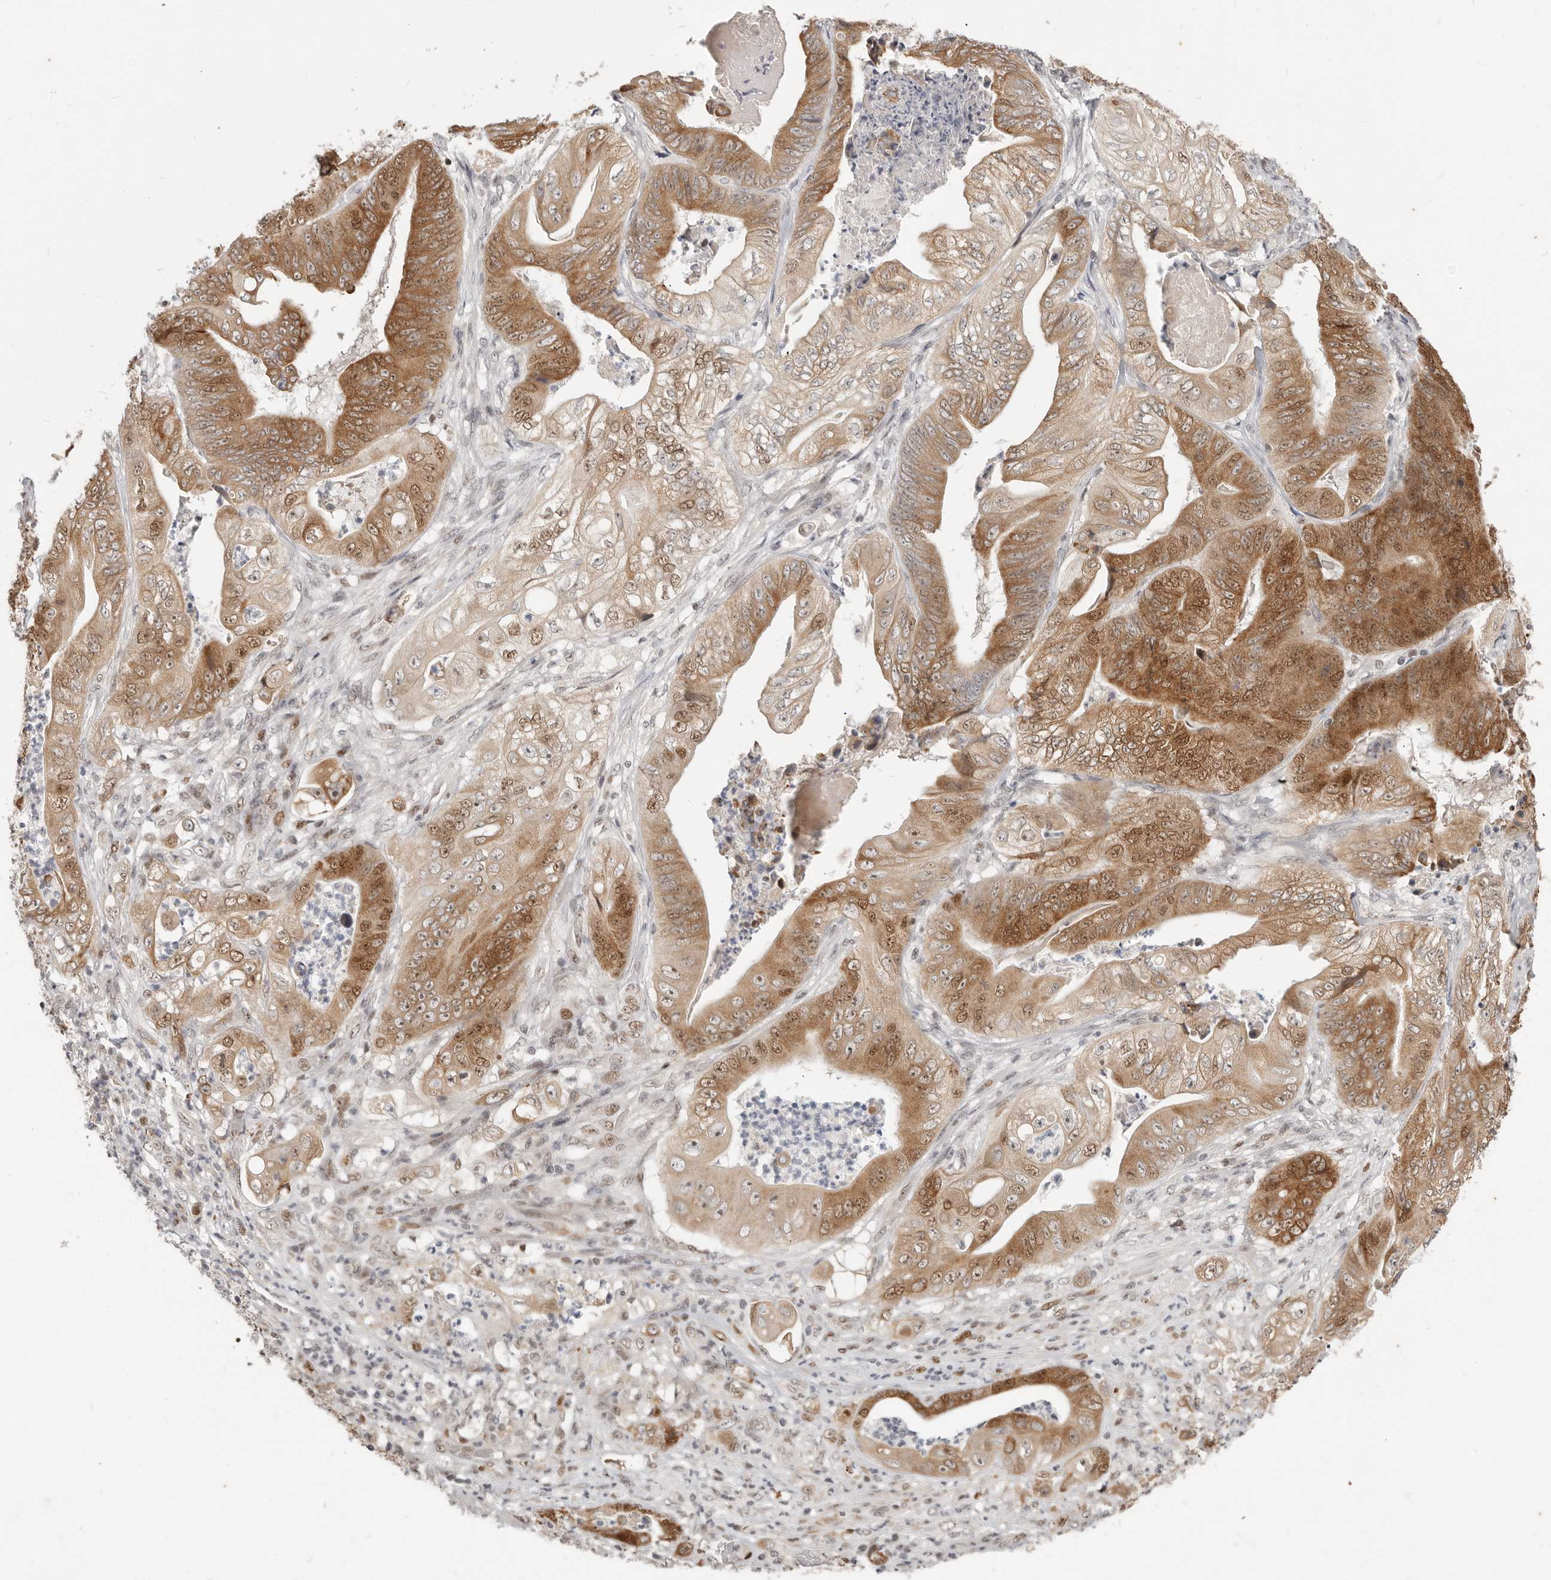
{"staining": {"intensity": "moderate", "quantity": ">75%", "location": "cytoplasmic/membranous,nuclear"}, "tissue": "stomach cancer", "cell_type": "Tumor cells", "image_type": "cancer", "snomed": [{"axis": "morphology", "description": "Adenocarcinoma, NOS"}, {"axis": "topography", "description": "Stomach"}], "caption": "Human adenocarcinoma (stomach) stained for a protein (brown) exhibits moderate cytoplasmic/membranous and nuclear positive staining in approximately >75% of tumor cells.", "gene": "RFC2", "patient": {"sex": "female", "age": 73}}